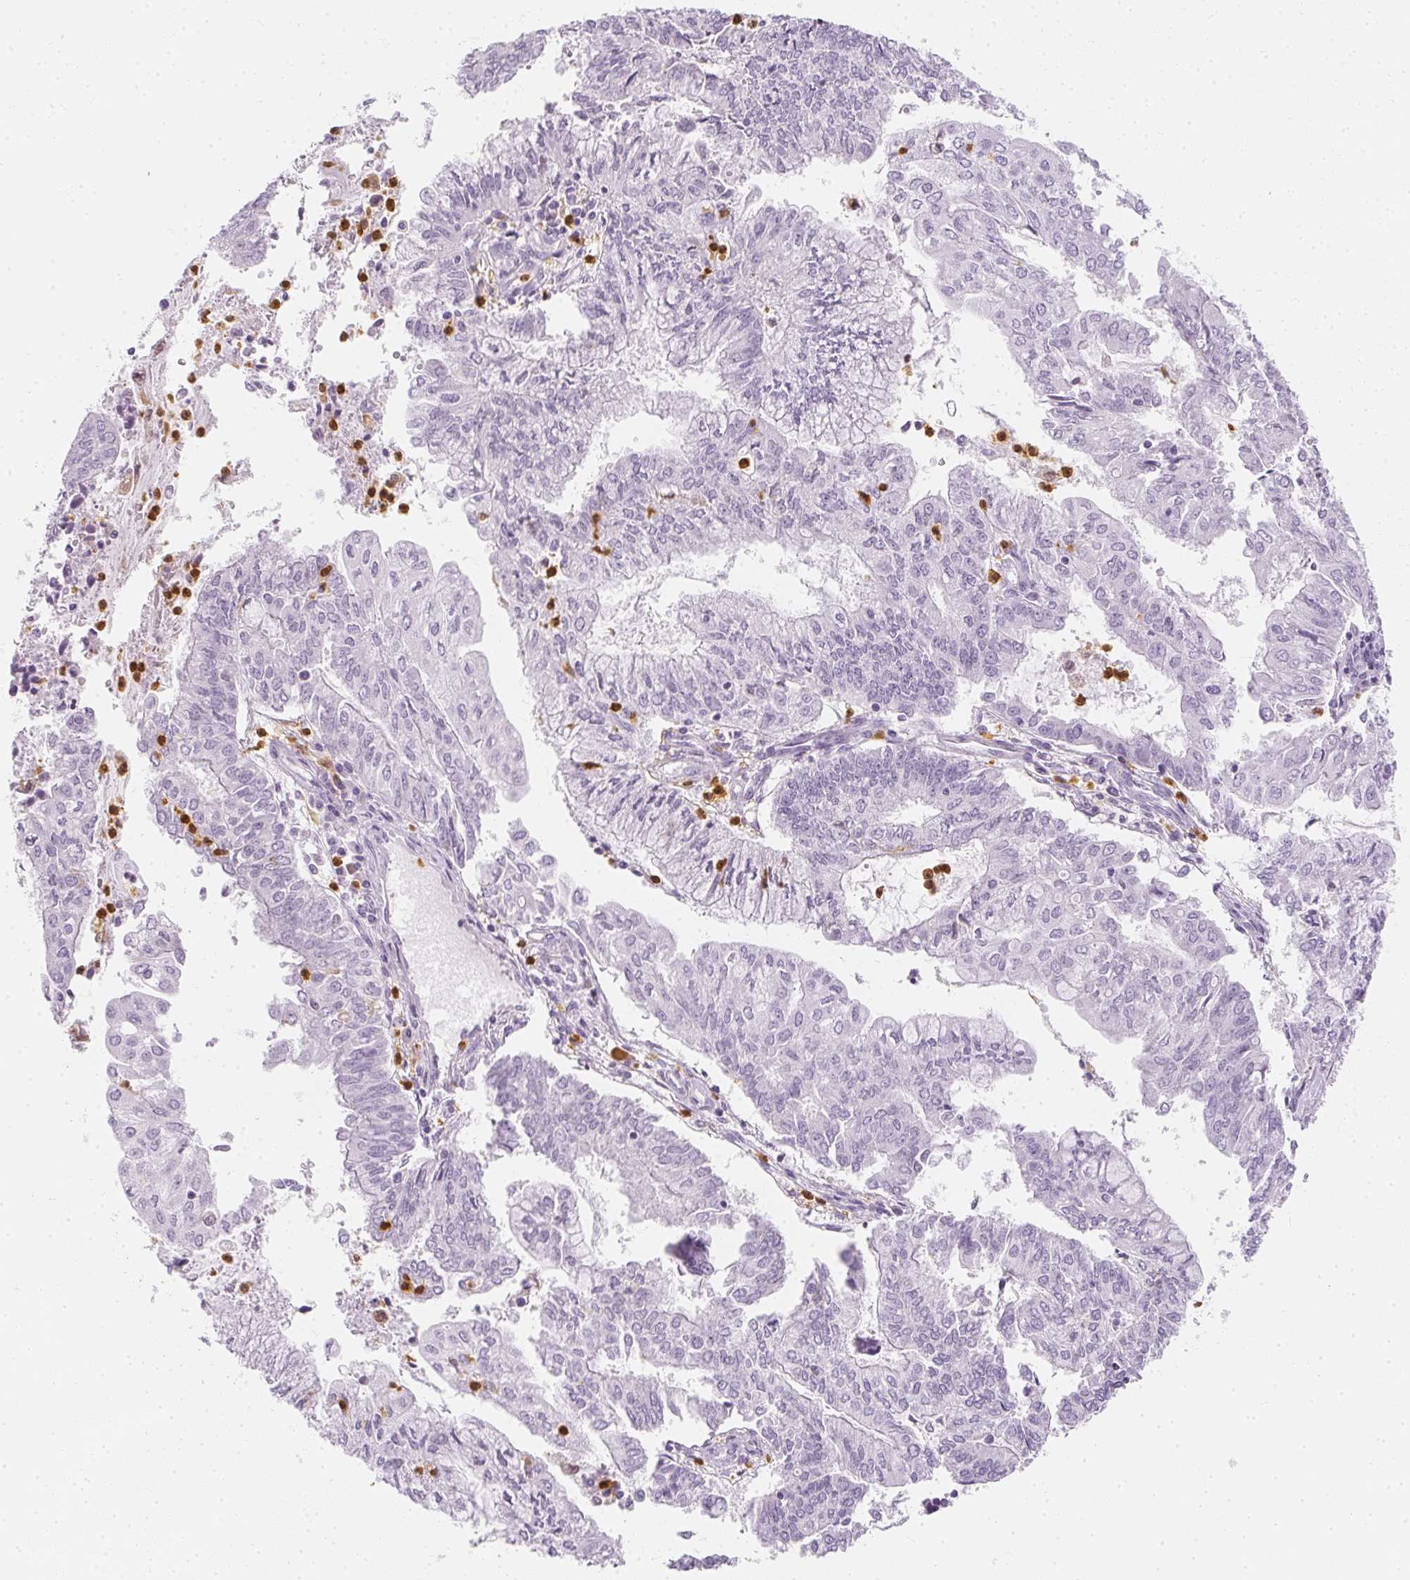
{"staining": {"intensity": "negative", "quantity": "none", "location": "none"}, "tissue": "endometrial cancer", "cell_type": "Tumor cells", "image_type": "cancer", "snomed": [{"axis": "morphology", "description": "Adenocarcinoma, NOS"}, {"axis": "topography", "description": "Endometrium"}], "caption": "Immunohistochemistry of human endometrial adenocarcinoma shows no expression in tumor cells.", "gene": "HK3", "patient": {"sex": "female", "age": 61}}